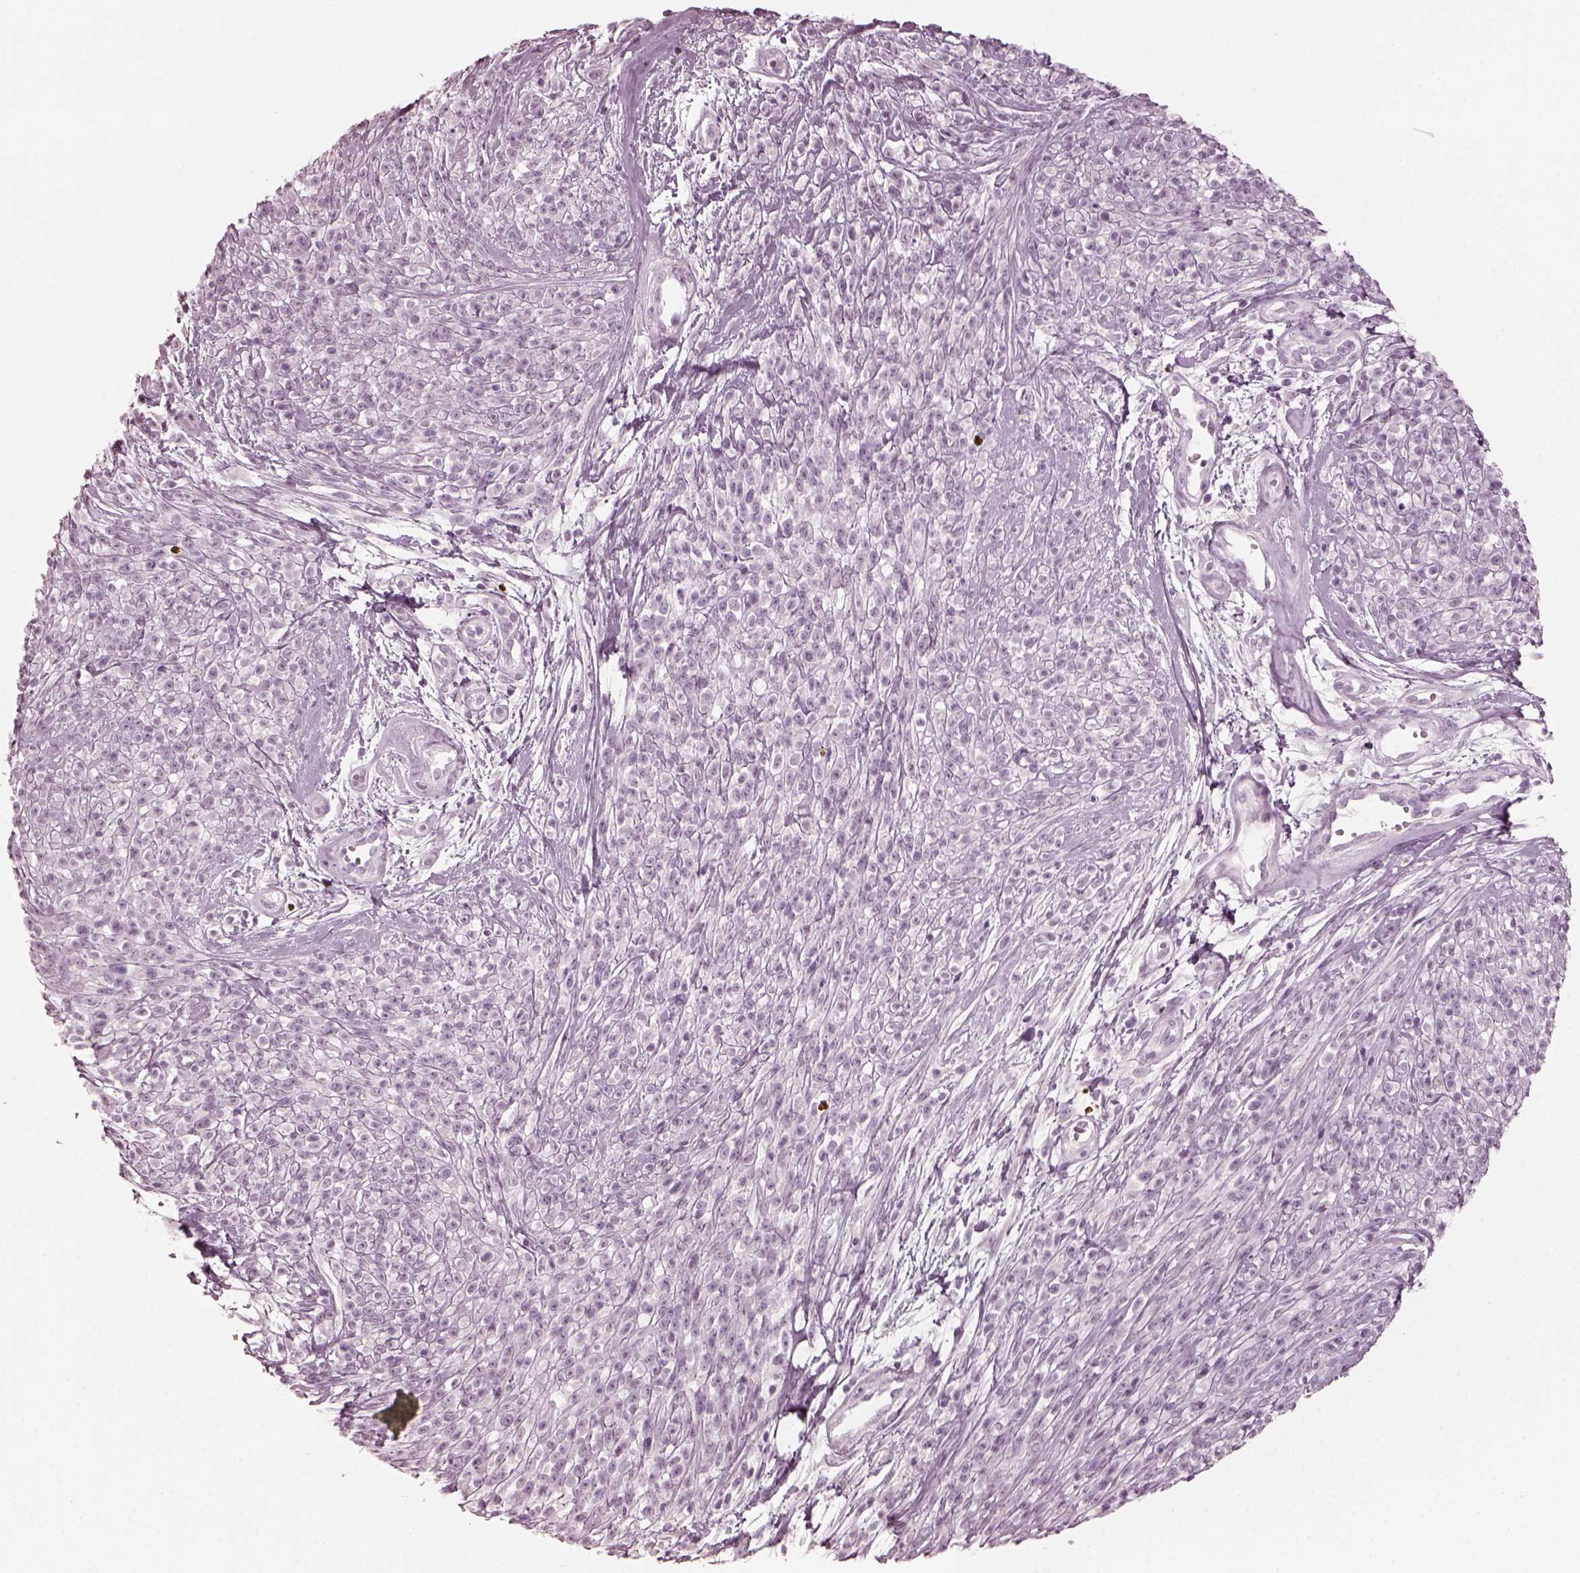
{"staining": {"intensity": "negative", "quantity": "none", "location": "none"}, "tissue": "melanoma", "cell_type": "Tumor cells", "image_type": "cancer", "snomed": [{"axis": "morphology", "description": "Malignant melanoma, NOS"}, {"axis": "topography", "description": "Skin"}, {"axis": "topography", "description": "Skin of trunk"}], "caption": "A histopathology image of human melanoma is negative for staining in tumor cells.", "gene": "SAXO2", "patient": {"sex": "male", "age": 74}}